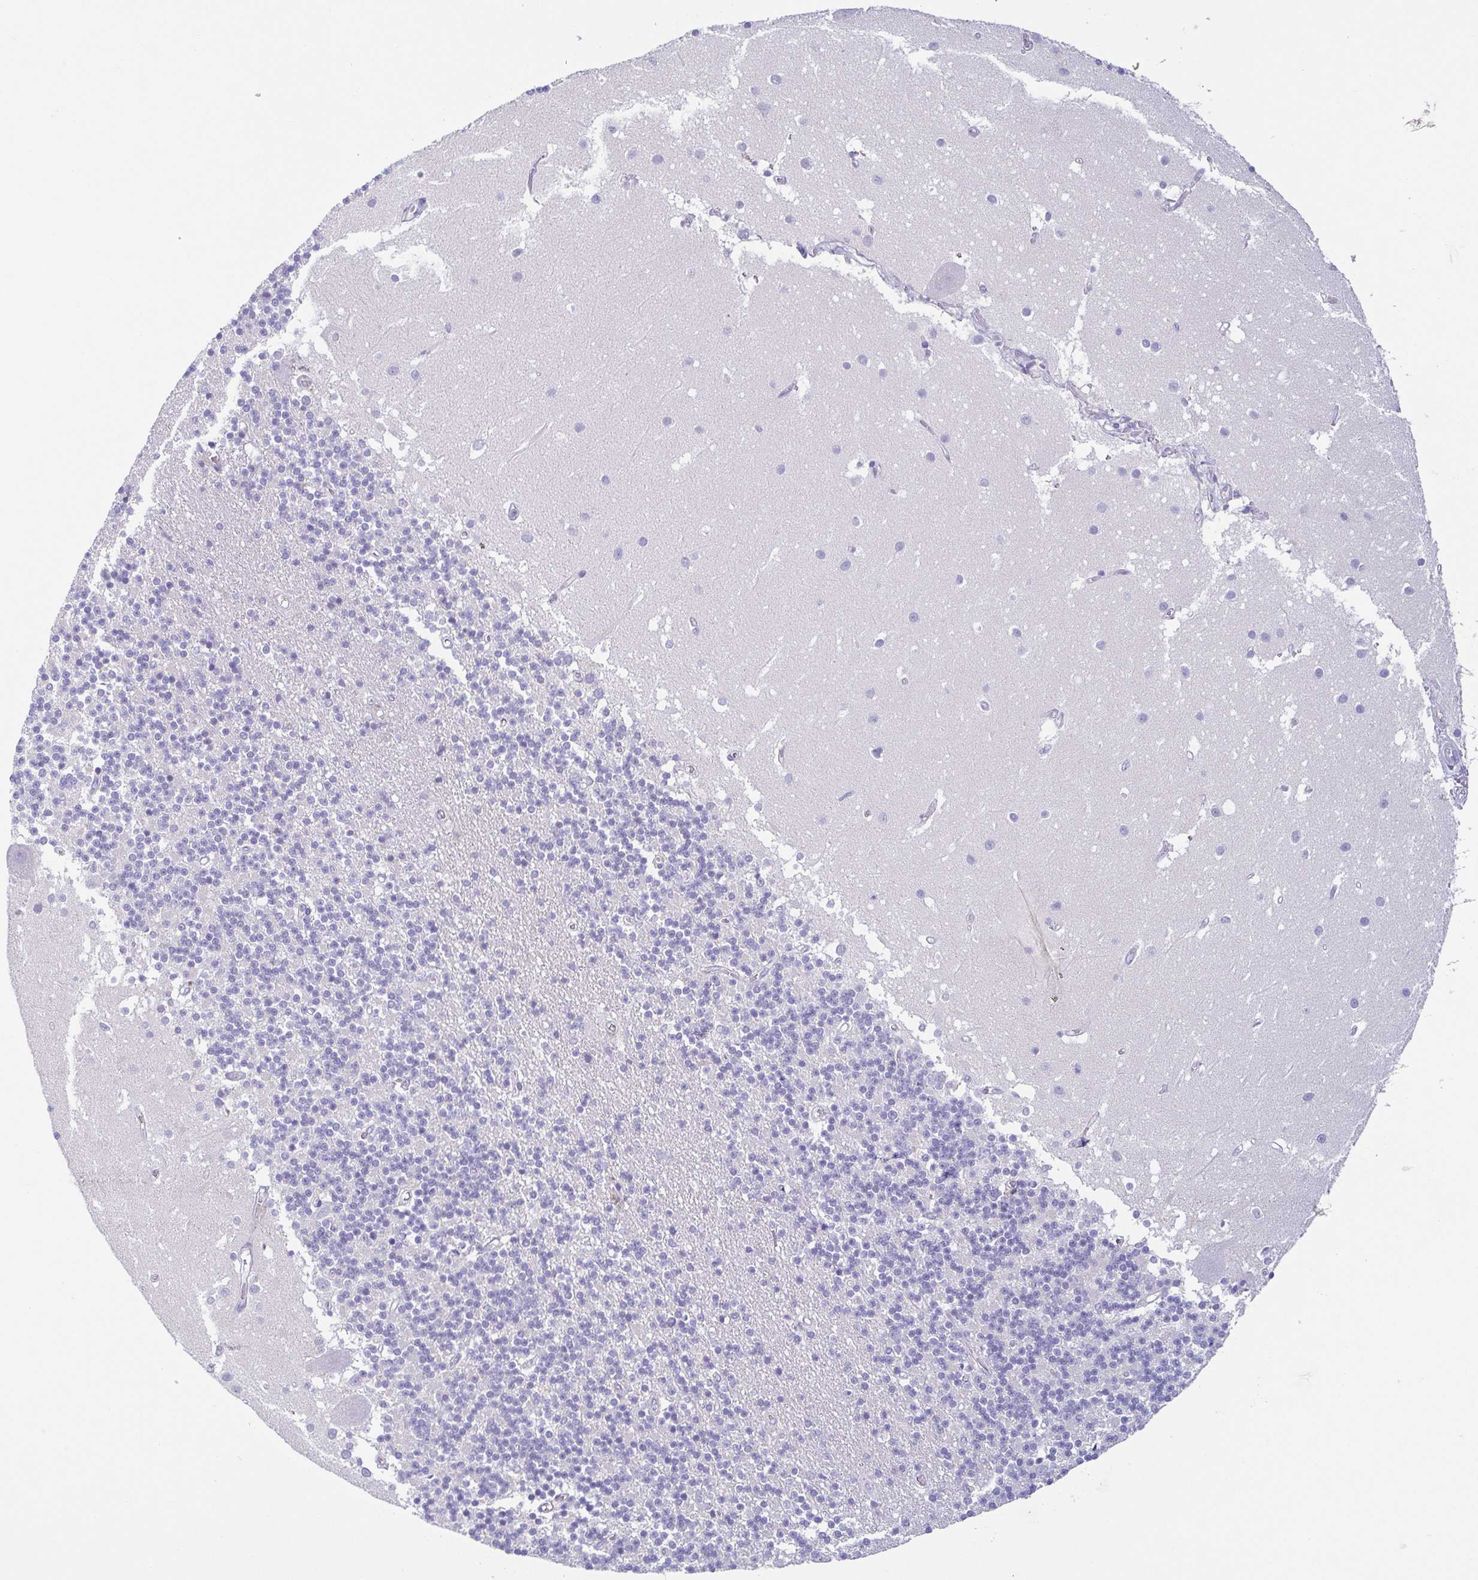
{"staining": {"intensity": "negative", "quantity": "none", "location": "none"}, "tissue": "cerebellum", "cell_type": "Cells in granular layer", "image_type": "normal", "snomed": [{"axis": "morphology", "description": "Normal tissue, NOS"}, {"axis": "topography", "description": "Cerebellum"}], "caption": "Cells in granular layer show no significant staining in normal cerebellum. The staining was performed using DAB (3,3'-diaminobenzidine) to visualize the protein expression in brown, while the nuclei were stained in blue with hematoxylin (Magnification: 20x).", "gene": "COL17A1", "patient": {"sex": "male", "age": 54}}